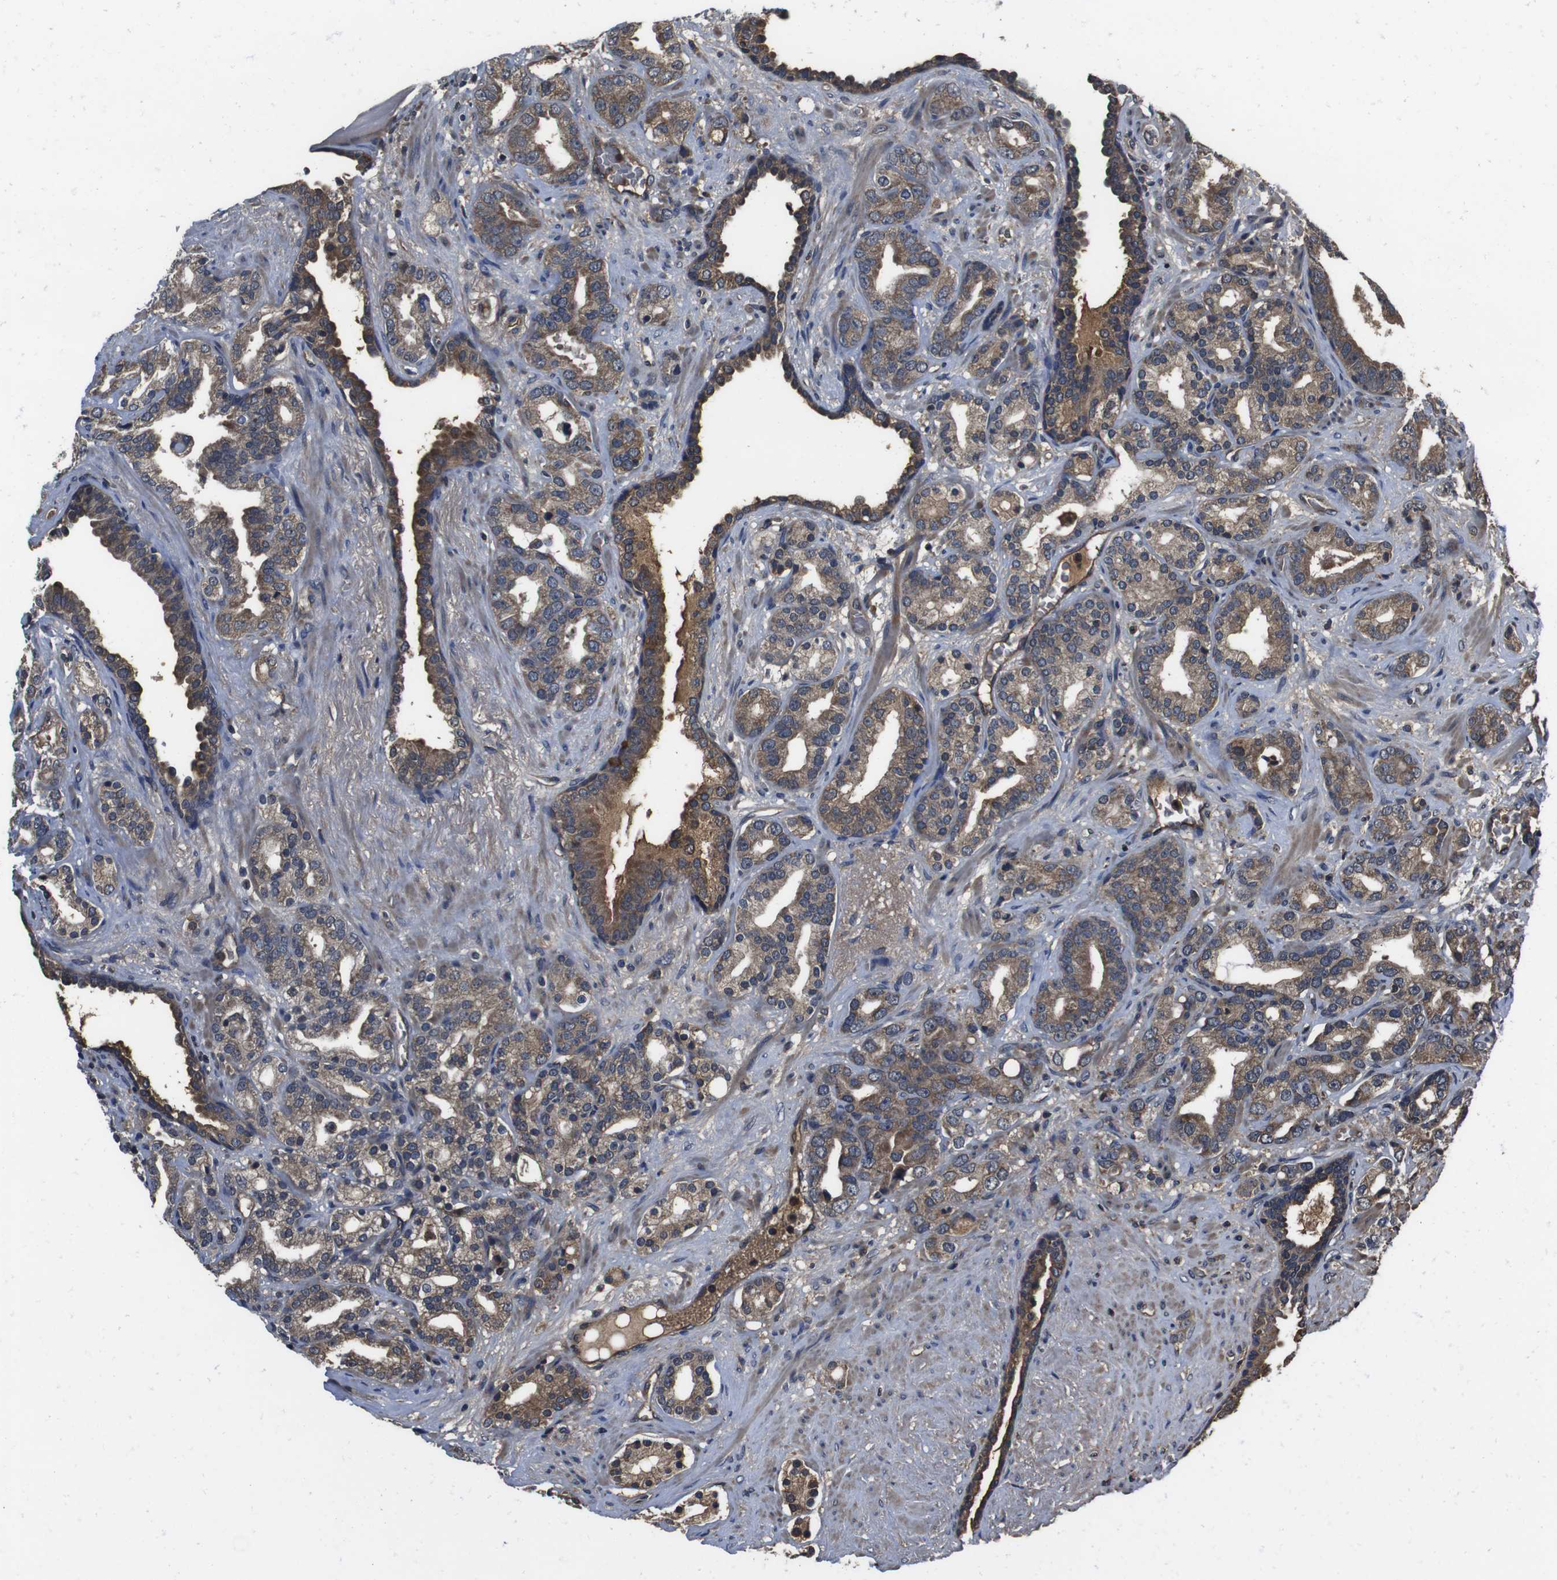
{"staining": {"intensity": "moderate", "quantity": ">75%", "location": "cytoplasmic/membranous"}, "tissue": "prostate cancer", "cell_type": "Tumor cells", "image_type": "cancer", "snomed": [{"axis": "morphology", "description": "Adenocarcinoma, Low grade"}, {"axis": "topography", "description": "Prostate"}], "caption": "Tumor cells reveal moderate cytoplasmic/membranous expression in approximately >75% of cells in prostate cancer (low-grade adenocarcinoma).", "gene": "CXCL11", "patient": {"sex": "male", "age": 63}}